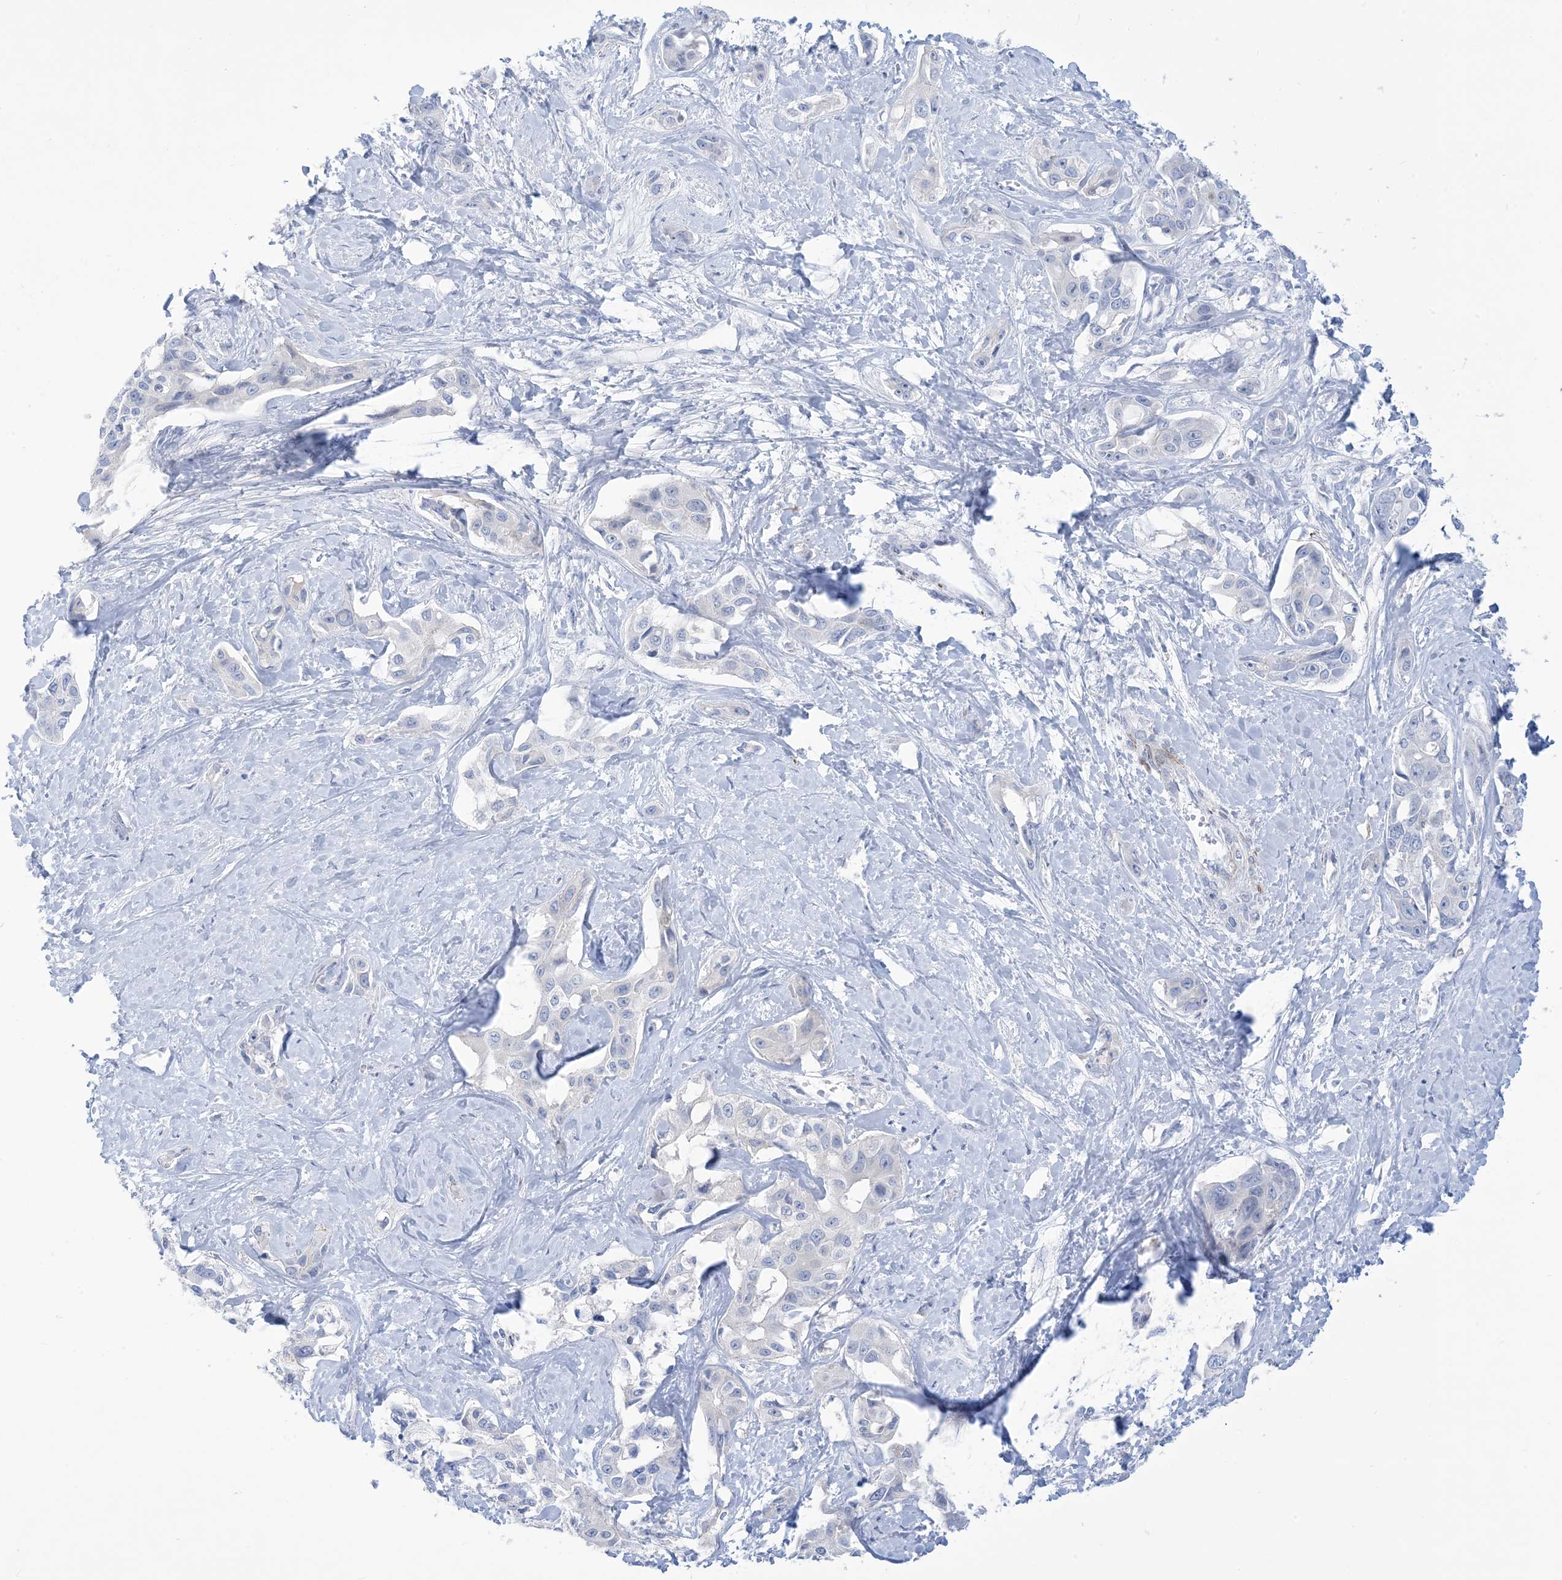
{"staining": {"intensity": "negative", "quantity": "none", "location": "none"}, "tissue": "liver cancer", "cell_type": "Tumor cells", "image_type": "cancer", "snomed": [{"axis": "morphology", "description": "Cholangiocarcinoma"}, {"axis": "topography", "description": "Liver"}], "caption": "Immunohistochemical staining of liver cholangiocarcinoma demonstrates no significant staining in tumor cells. (DAB (3,3'-diaminobenzidine) immunohistochemistry (IHC) visualized using brightfield microscopy, high magnification).", "gene": "MARS2", "patient": {"sex": "male", "age": 59}}